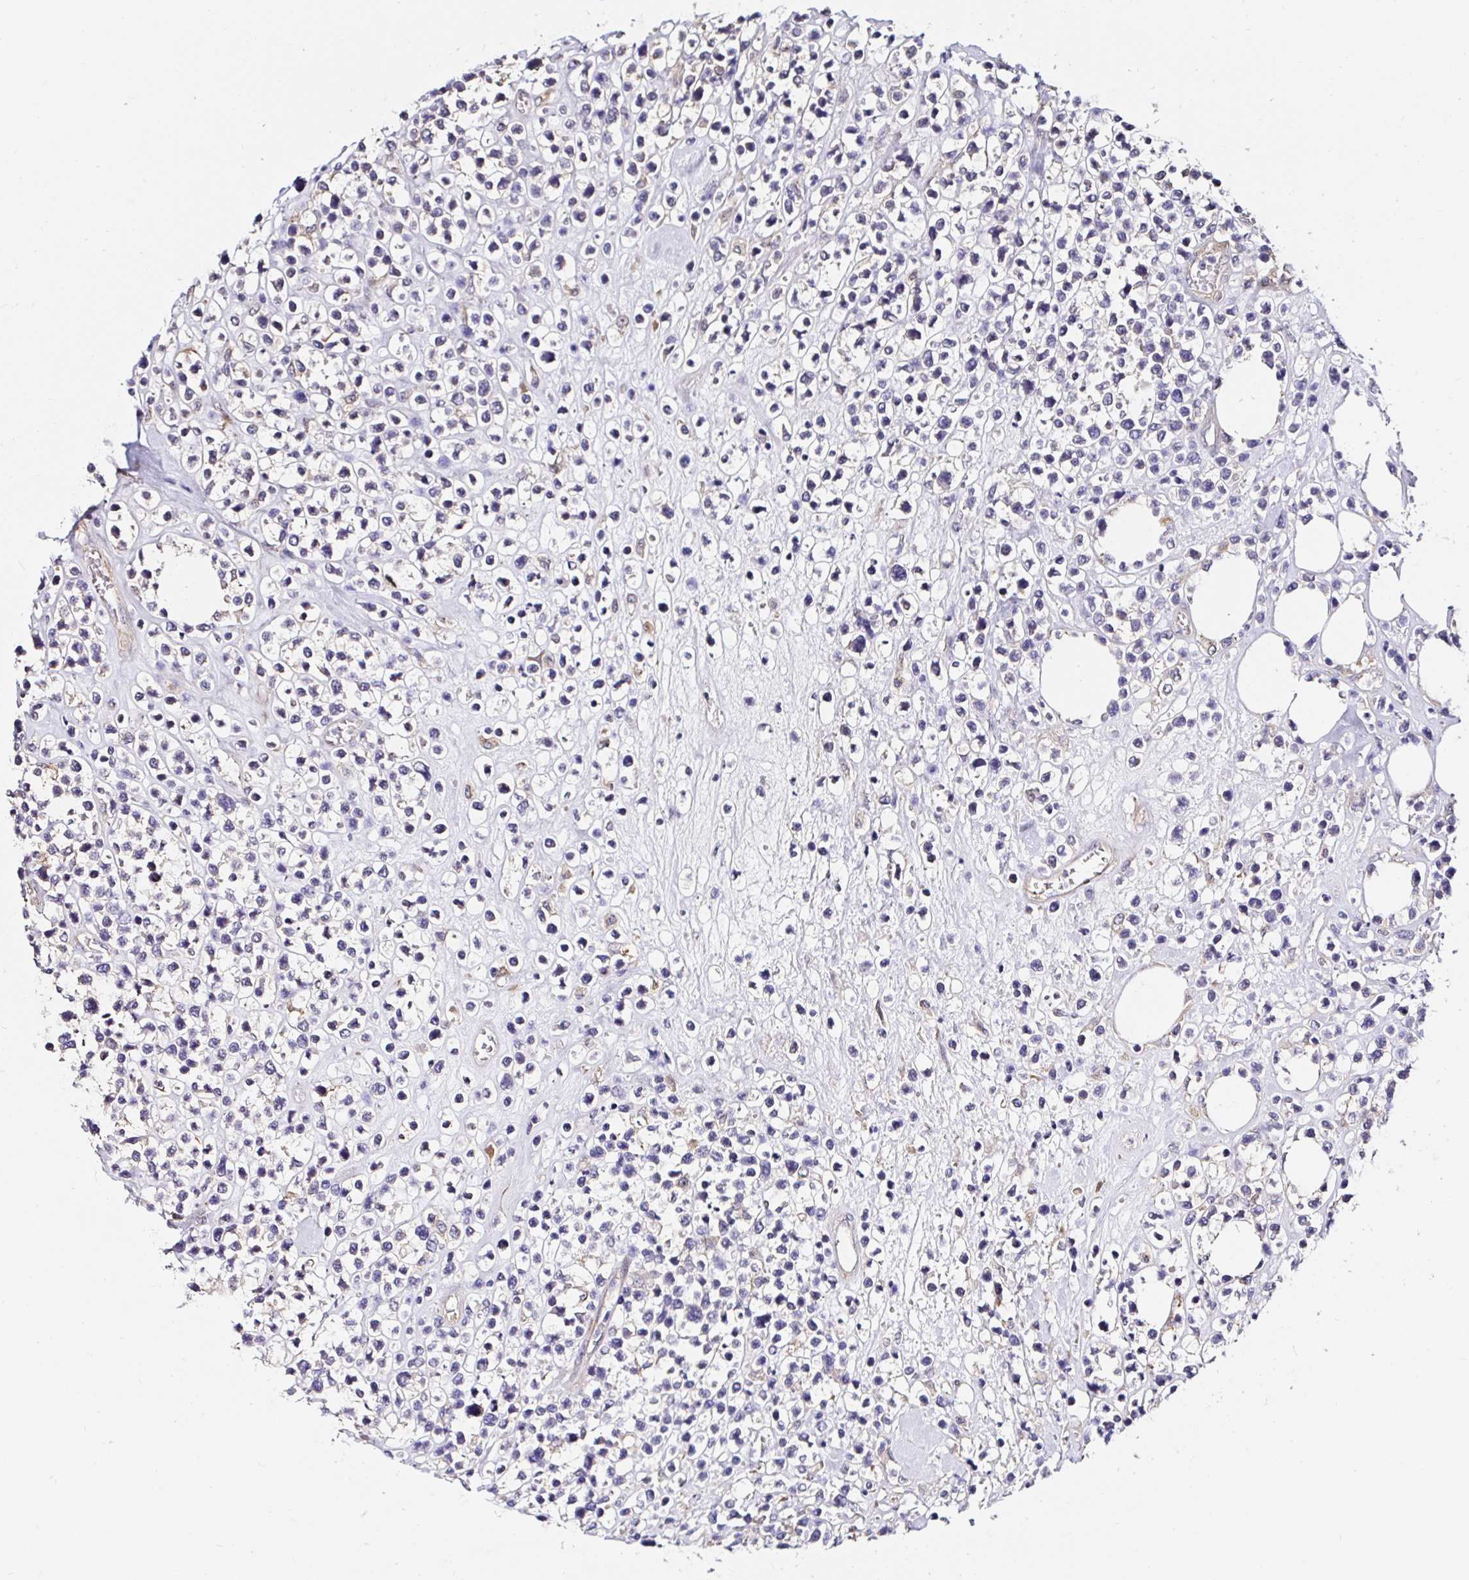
{"staining": {"intensity": "negative", "quantity": "none", "location": "none"}, "tissue": "lymphoma", "cell_type": "Tumor cells", "image_type": "cancer", "snomed": [{"axis": "morphology", "description": "Malignant lymphoma, non-Hodgkin's type, Low grade"}, {"axis": "topography", "description": "Lymph node"}], "caption": "Immunohistochemistry (IHC) of low-grade malignant lymphoma, non-Hodgkin's type exhibits no positivity in tumor cells.", "gene": "RSRP1", "patient": {"sex": "male", "age": 60}}